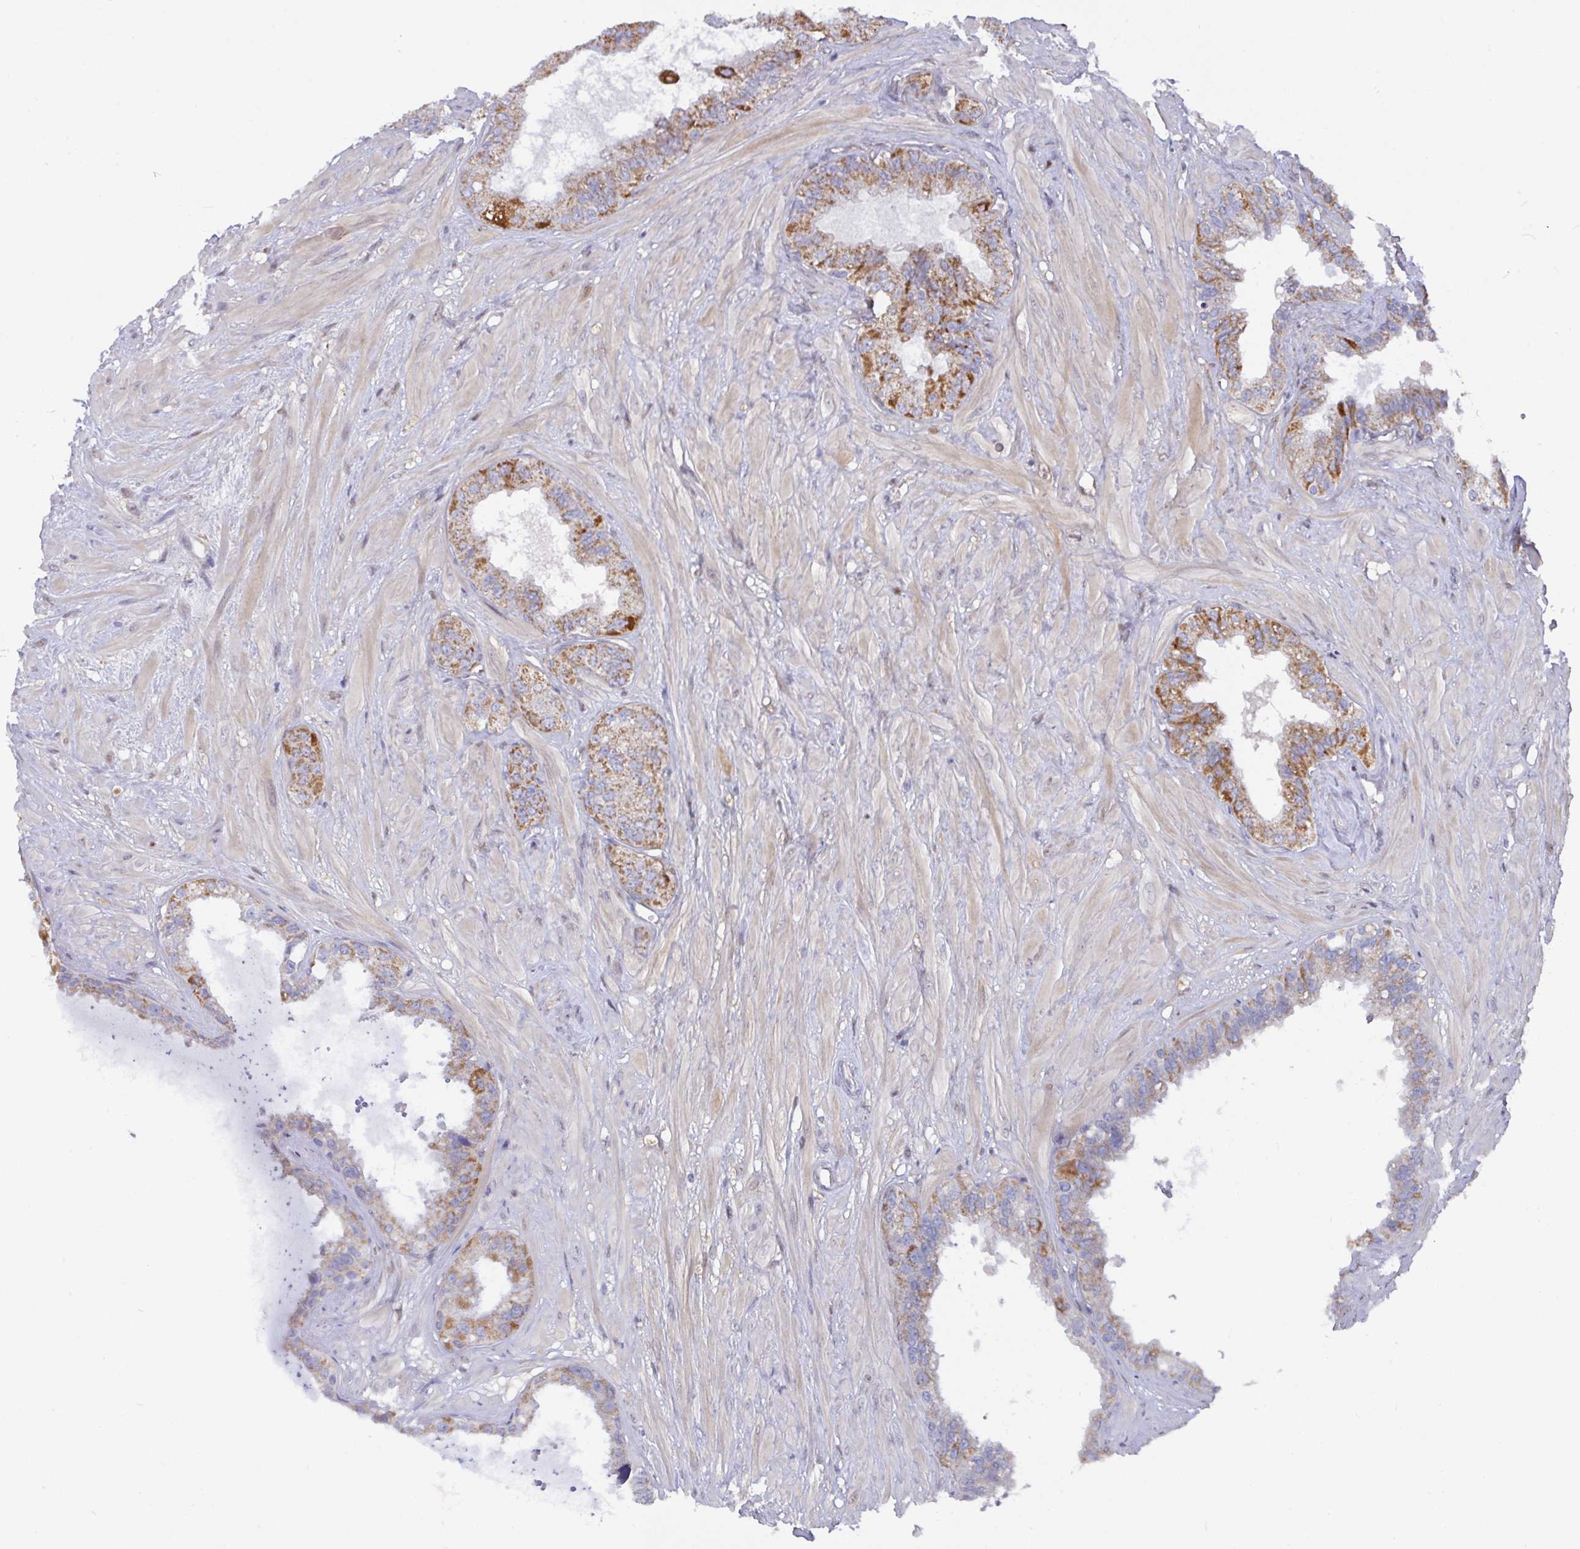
{"staining": {"intensity": "moderate", "quantity": ">75%", "location": "cytoplasmic/membranous"}, "tissue": "seminal vesicle", "cell_type": "Glandular cells", "image_type": "normal", "snomed": [{"axis": "morphology", "description": "Normal tissue, NOS"}, {"axis": "topography", "description": "Seminal veicle"}, {"axis": "topography", "description": "Peripheral nerve tissue"}], "caption": "The image exhibits staining of benign seminal vesicle, revealing moderate cytoplasmic/membranous protein positivity (brown color) within glandular cells. The protein of interest is shown in brown color, while the nuclei are stained blue.", "gene": "L3HYPDH", "patient": {"sex": "male", "age": 76}}